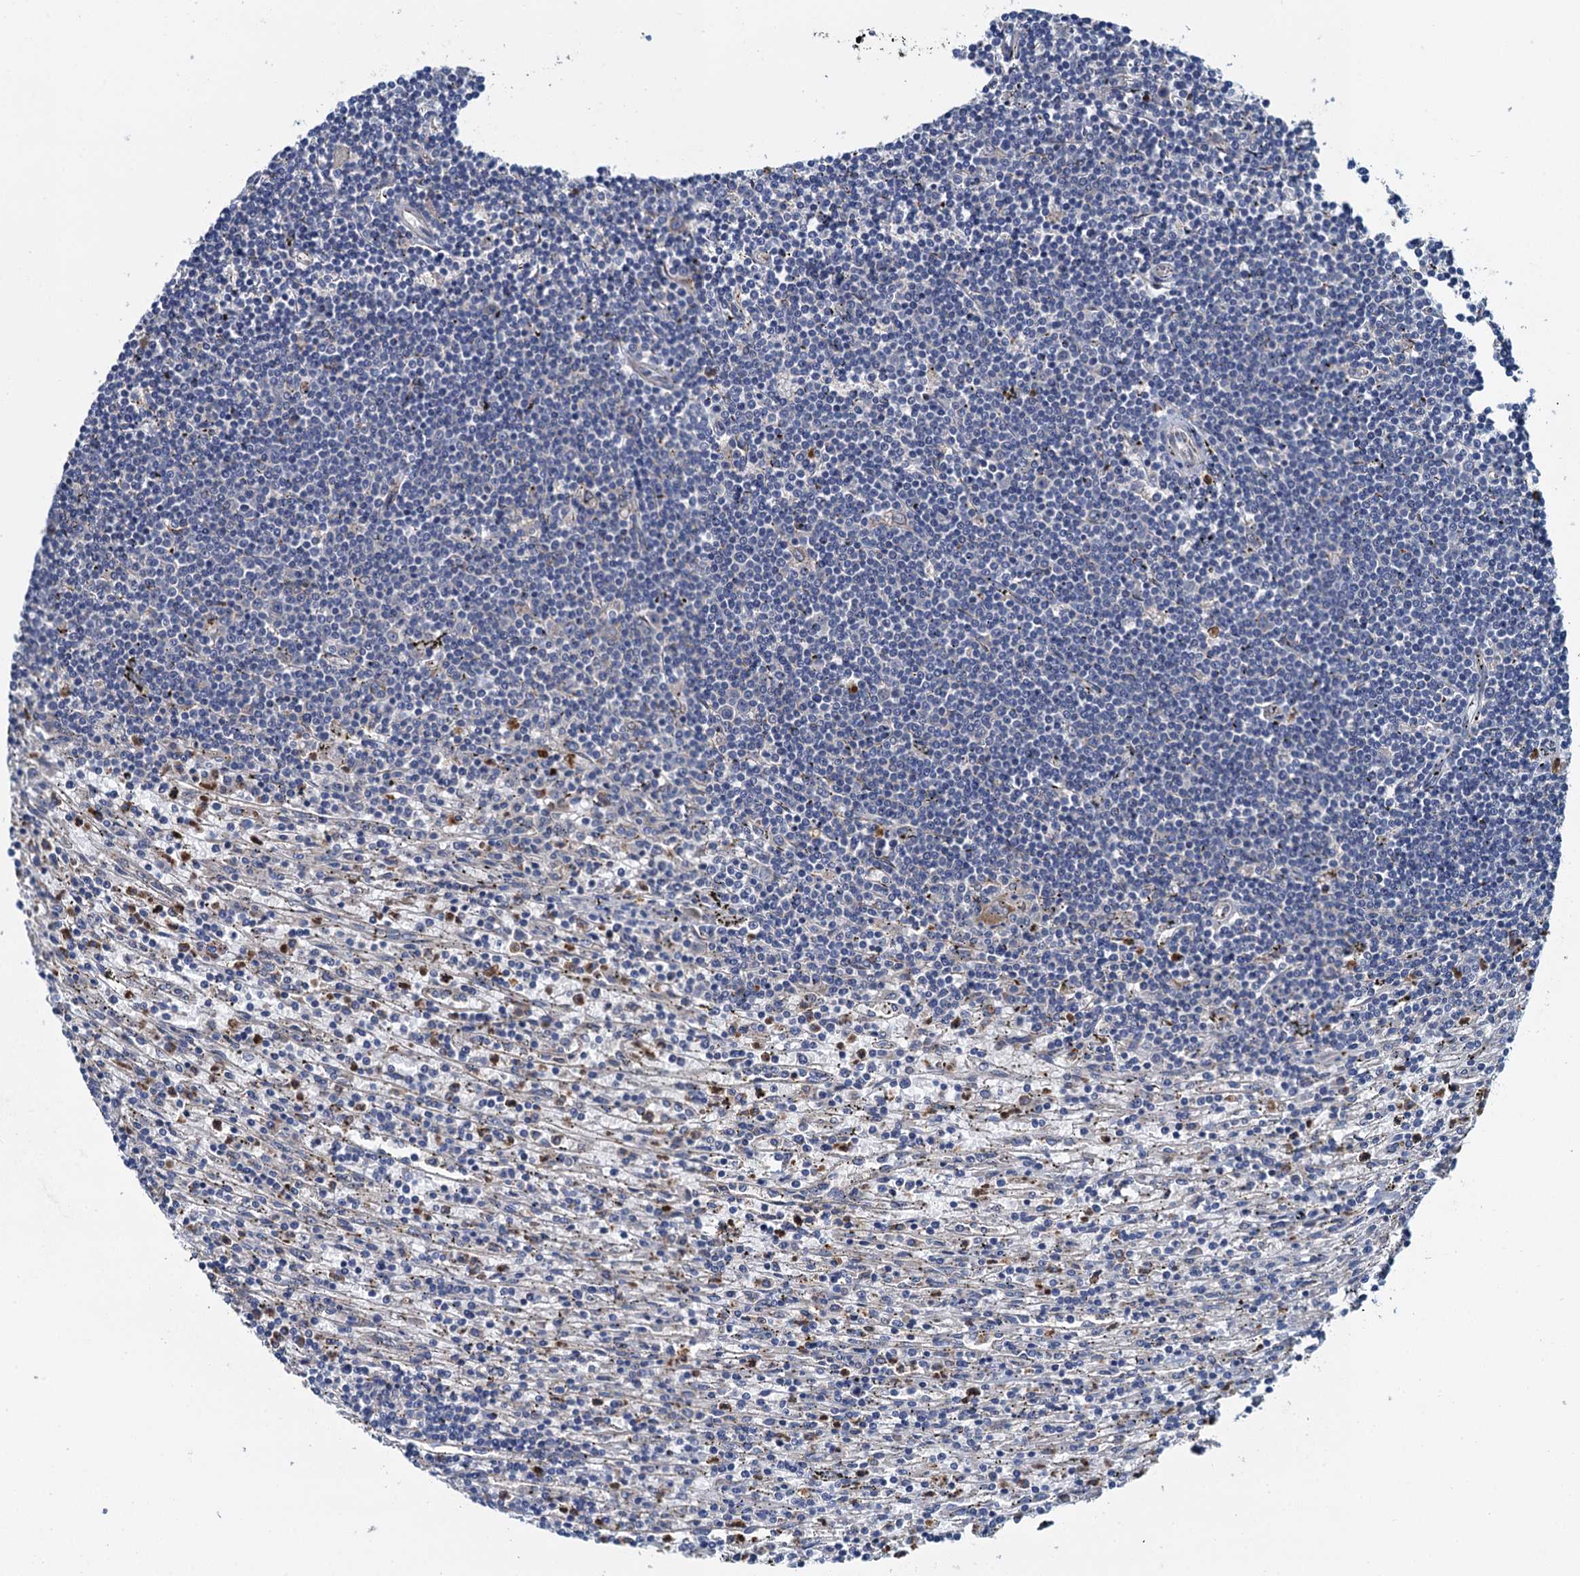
{"staining": {"intensity": "negative", "quantity": "none", "location": "none"}, "tissue": "lymphoma", "cell_type": "Tumor cells", "image_type": "cancer", "snomed": [{"axis": "morphology", "description": "Malignant lymphoma, non-Hodgkin's type, Low grade"}, {"axis": "topography", "description": "Spleen"}], "caption": "This is a photomicrograph of IHC staining of lymphoma, which shows no staining in tumor cells.", "gene": "ADCY9", "patient": {"sex": "male", "age": 76}}